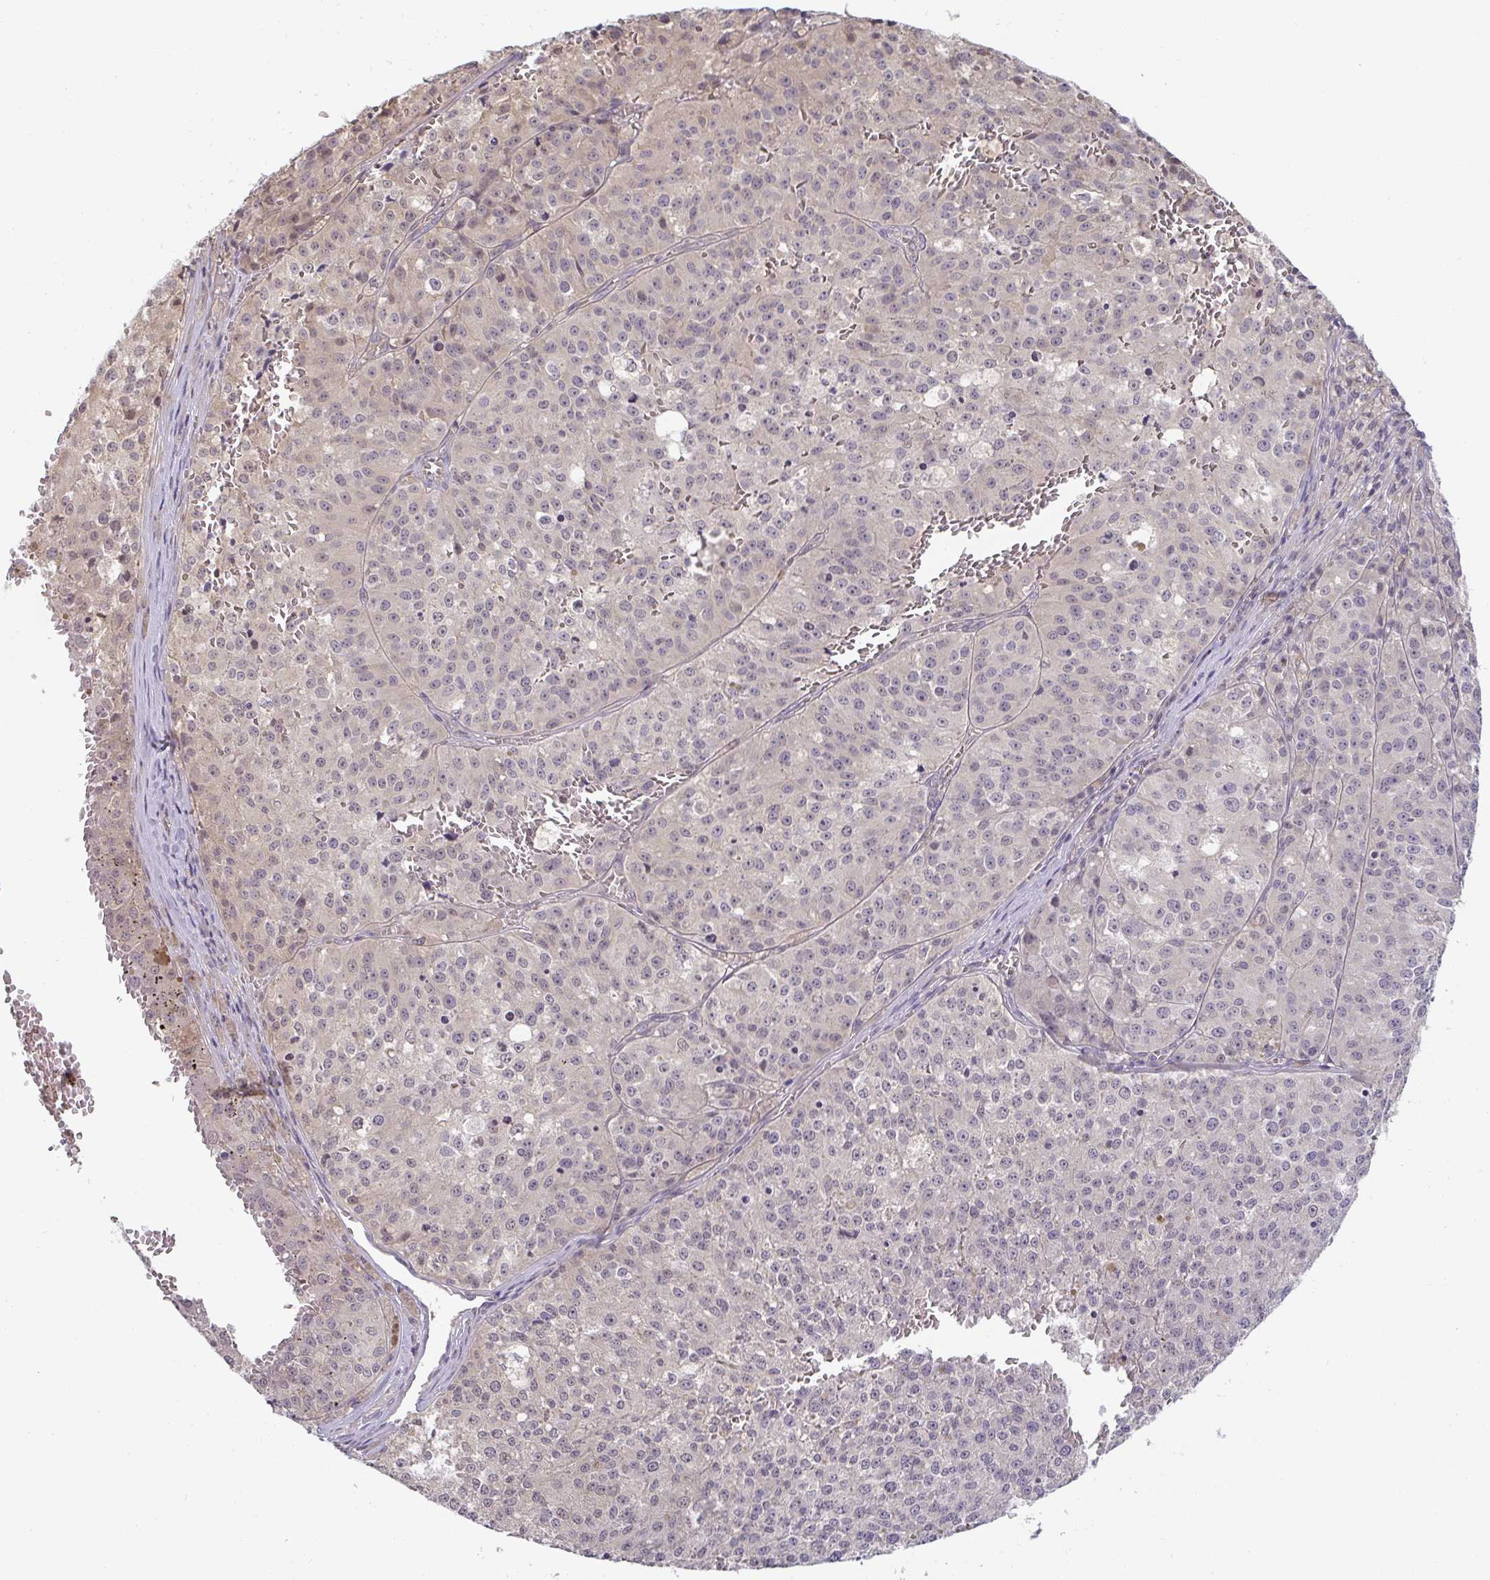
{"staining": {"intensity": "negative", "quantity": "none", "location": "none"}, "tissue": "melanoma", "cell_type": "Tumor cells", "image_type": "cancer", "snomed": [{"axis": "morphology", "description": "Malignant melanoma, Metastatic site"}, {"axis": "topography", "description": "Lymph node"}], "caption": "Immunohistochemistry photomicrograph of neoplastic tissue: melanoma stained with DAB (3,3'-diaminobenzidine) displays no significant protein positivity in tumor cells. The staining was performed using DAB to visualize the protein expression in brown, while the nuclei were stained in blue with hematoxylin (Magnification: 20x).", "gene": "GSDMB", "patient": {"sex": "female", "age": 64}}